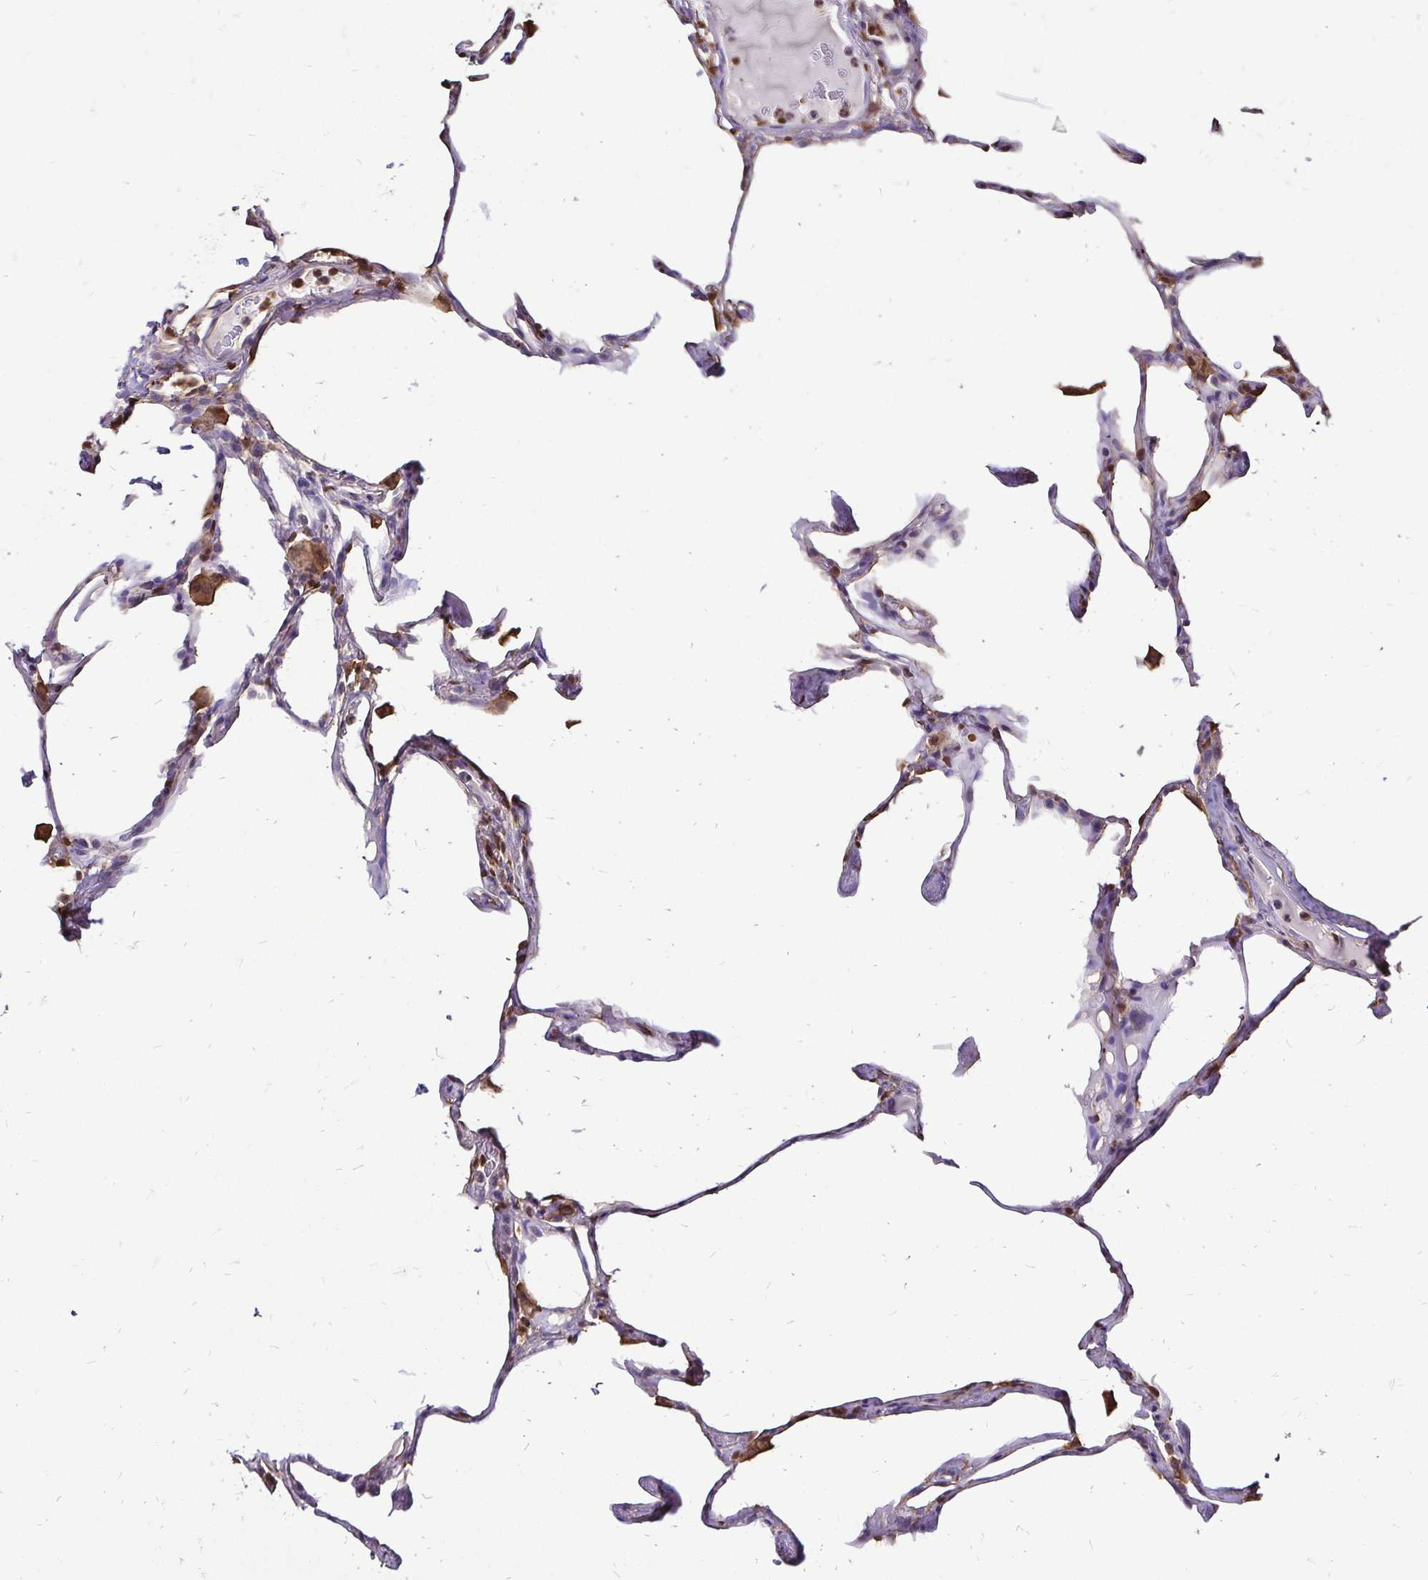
{"staining": {"intensity": "moderate", "quantity": "25%-75%", "location": "cytoplasmic/membranous"}, "tissue": "lung", "cell_type": "Alveolar cells", "image_type": "normal", "snomed": [{"axis": "morphology", "description": "Normal tissue, NOS"}, {"axis": "topography", "description": "Lung"}], "caption": "Moderate cytoplasmic/membranous expression is present in about 25%-75% of alveolar cells in normal lung. Nuclei are stained in blue.", "gene": "ZFP1", "patient": {"sex": "male", "age": 65}}